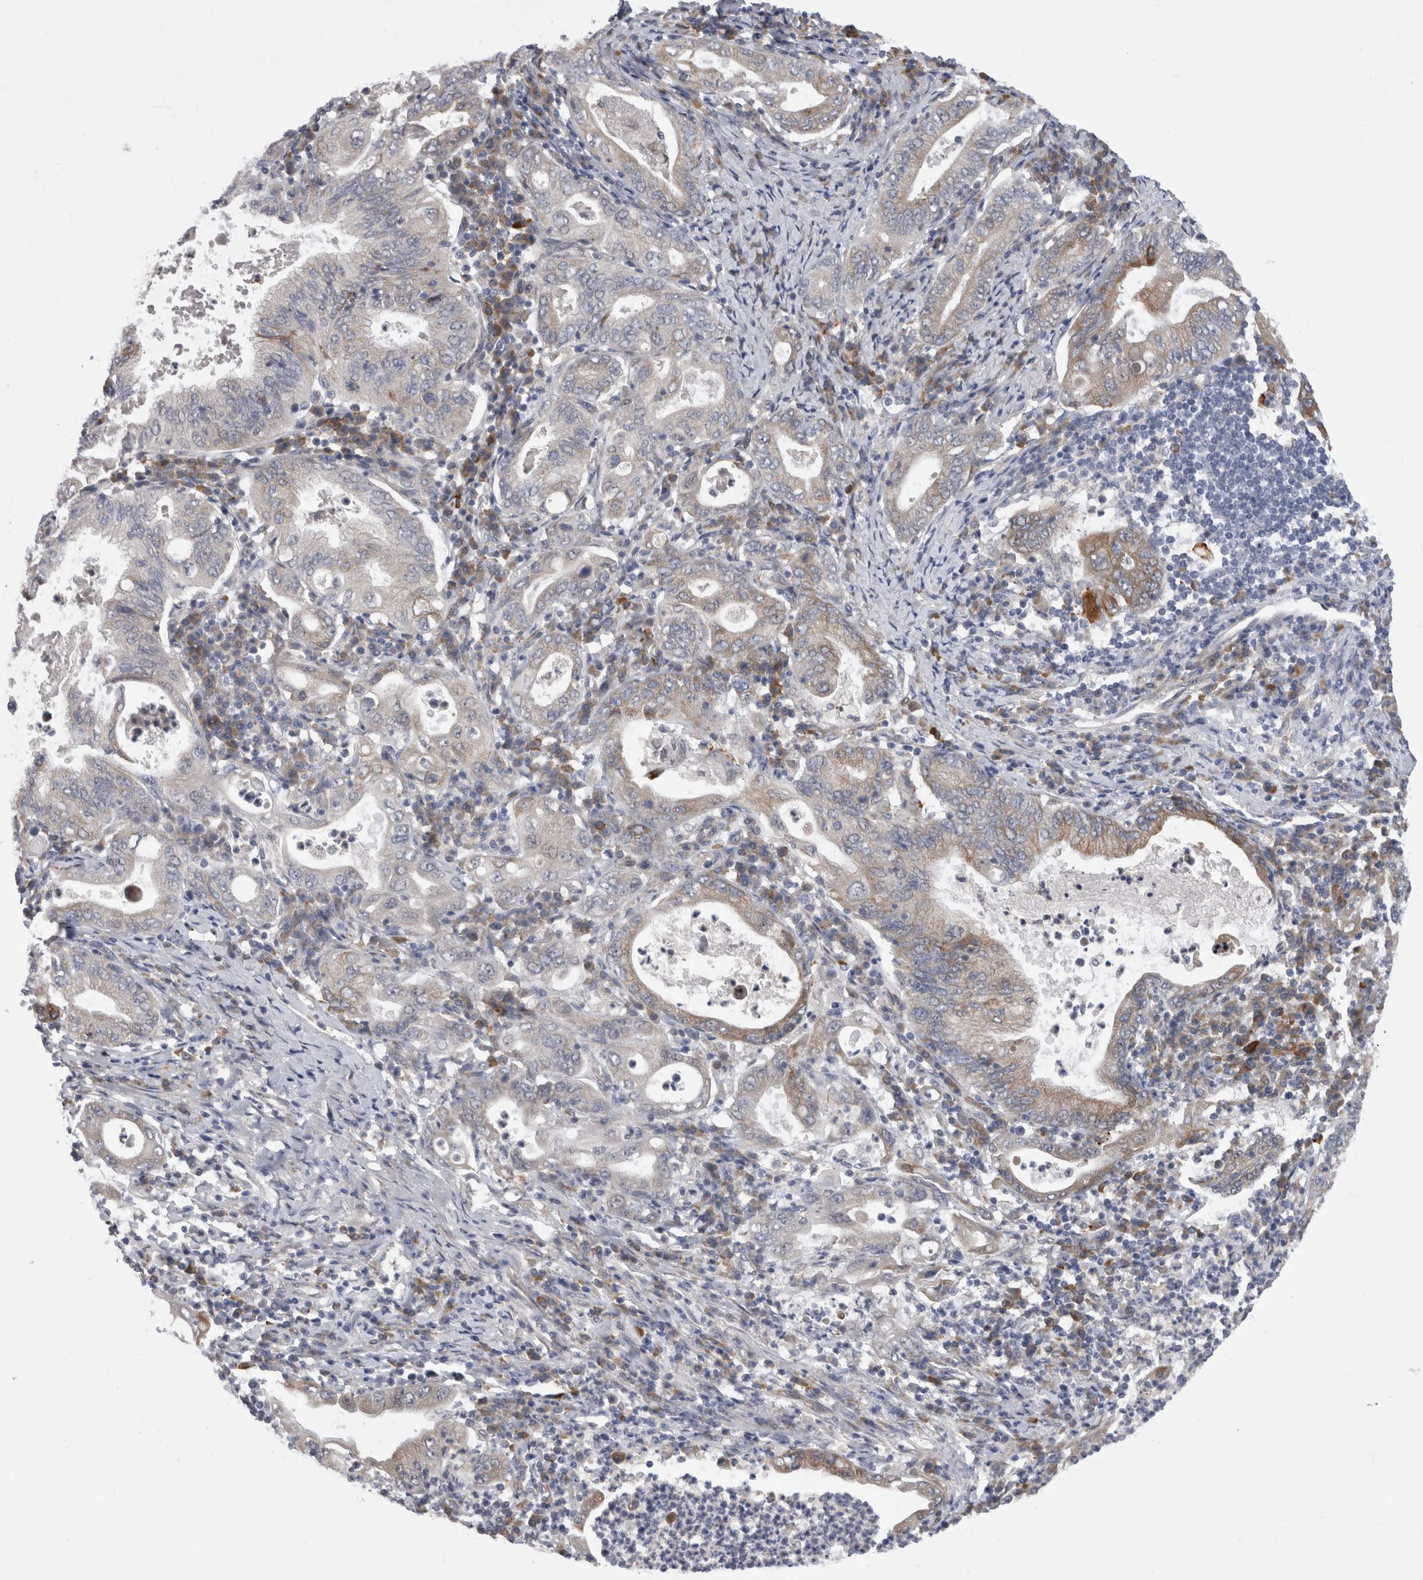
{"staining": {"intensity": "moderate", "quantity": "<25%", "location": "cytoplasmic/membranous"}, "tissue": "stomach cancer", "cell_type": "Tumor cells", "image_type": "cancer", "snomed": [{"axis": "morphology", "description": "Normal tissue, NOS"}, {"axis": "morphology", "description": "Adenocarcinoma, NOS"}, {"axis": "topography", "description": "Esophagus"}, {"axis": "topography", "description": "Stomach, upper"}, {"axis": "topography", "description": "Peripheral nerve tissue"}], "caption": "Immunohistochemical staining of stomach adenocarcinoma exhibits low levels of moderate cytoplasmic/membranous positivity in approximately <25% of tumor cells. (DAB IHC with brightfield microscopy, high magnification).", "gene": "FAM83H", "patient": {"sex": "male", "age": 62}}